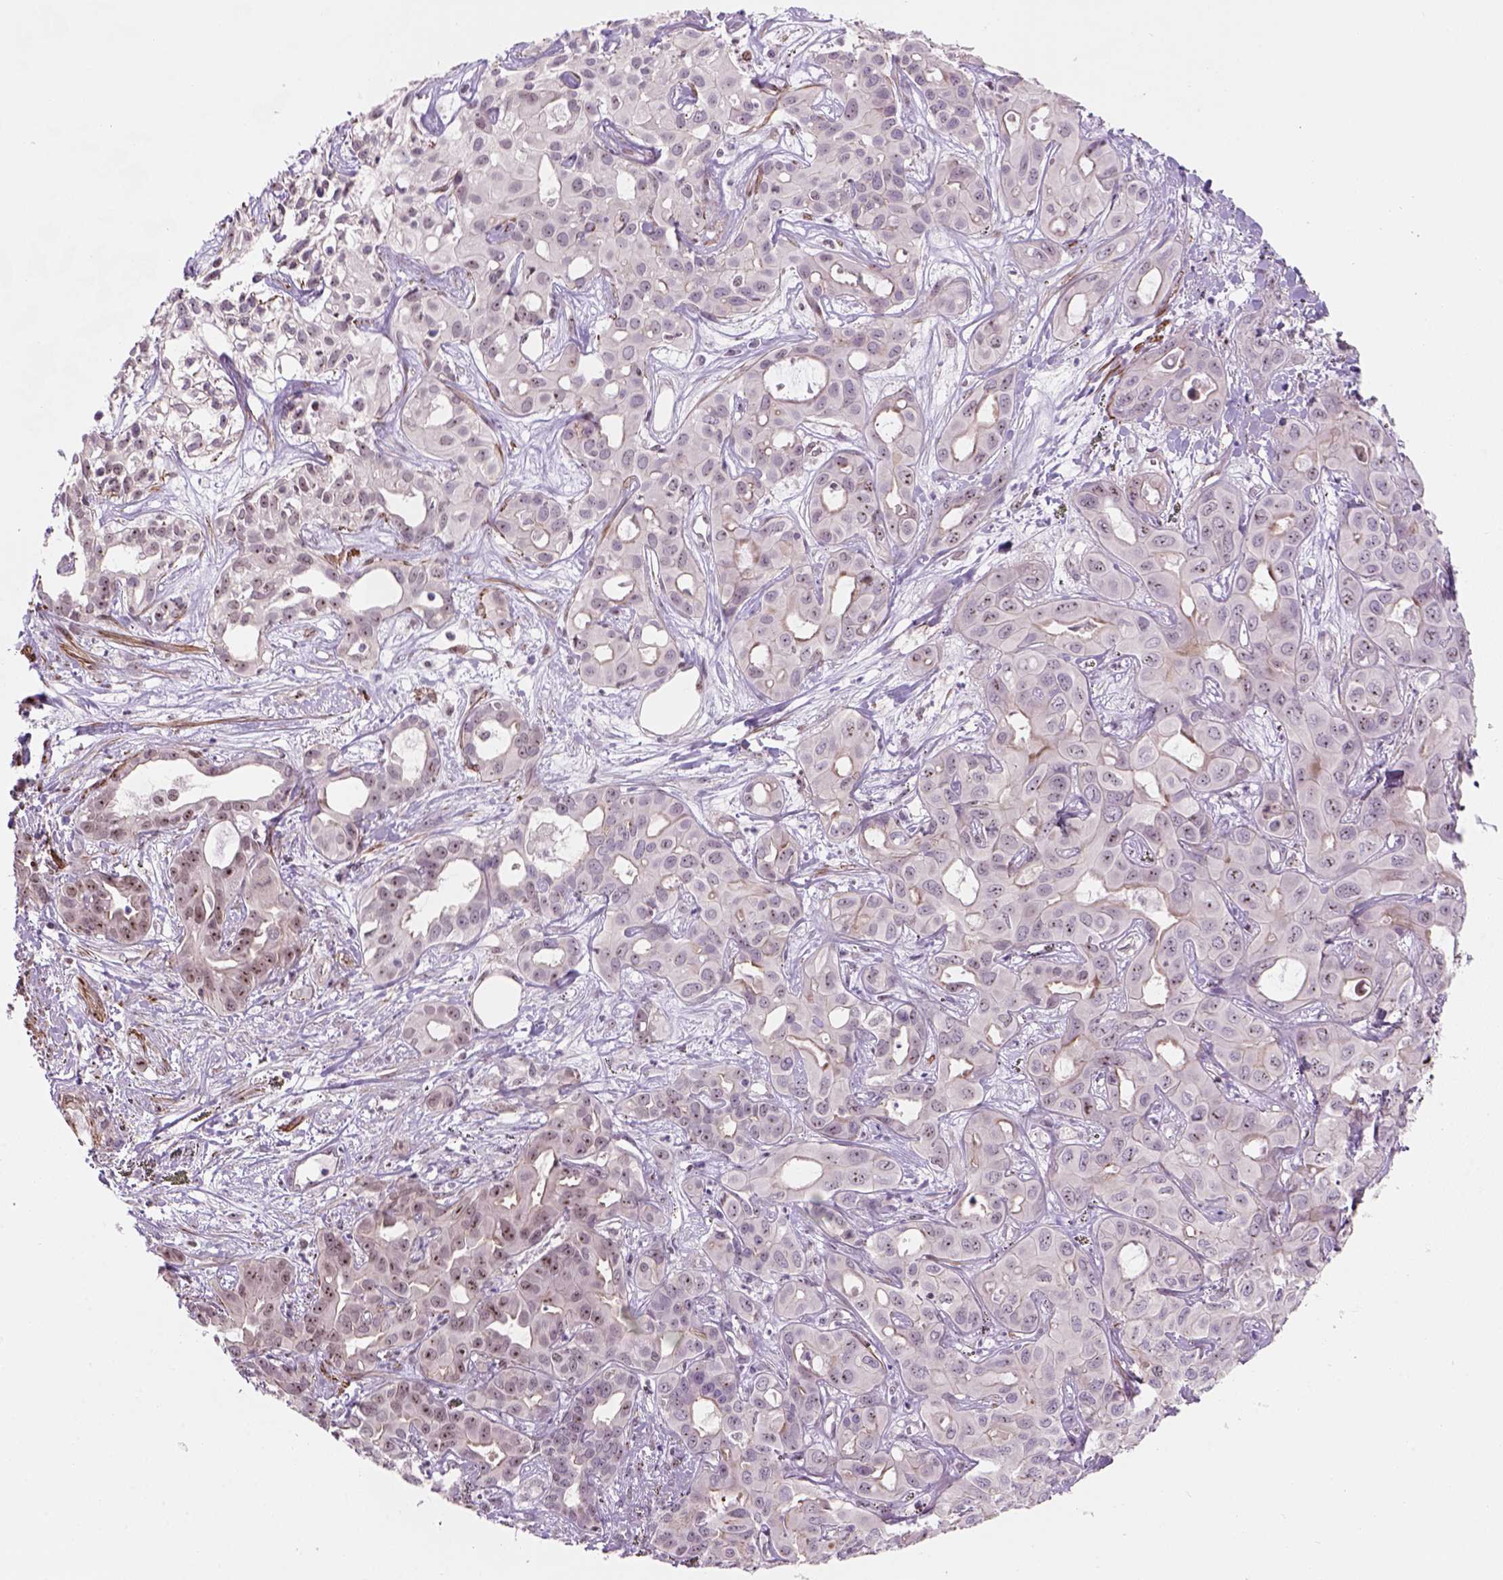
{"staining": {"intensity": "moderate", "quantity": "25%-75%", "location": "nuclear"}, "tissue": "liver cancer", "cell_type": "Tumor cells", "image_type": "cancer", "snomed": [{"axis": "morphology", "description": "Cholangiocarcinoma"}, {"axis": "topography", "description": "Liver"}], "caption": "This histopathology image shows IHC staining of human cholangiocarcinoma (liver), with medium moderate nuclear expression in about 25%-75% of tumor cells.", "gene": "RRS1", "patient": {"sex": "female", "age": 60}}